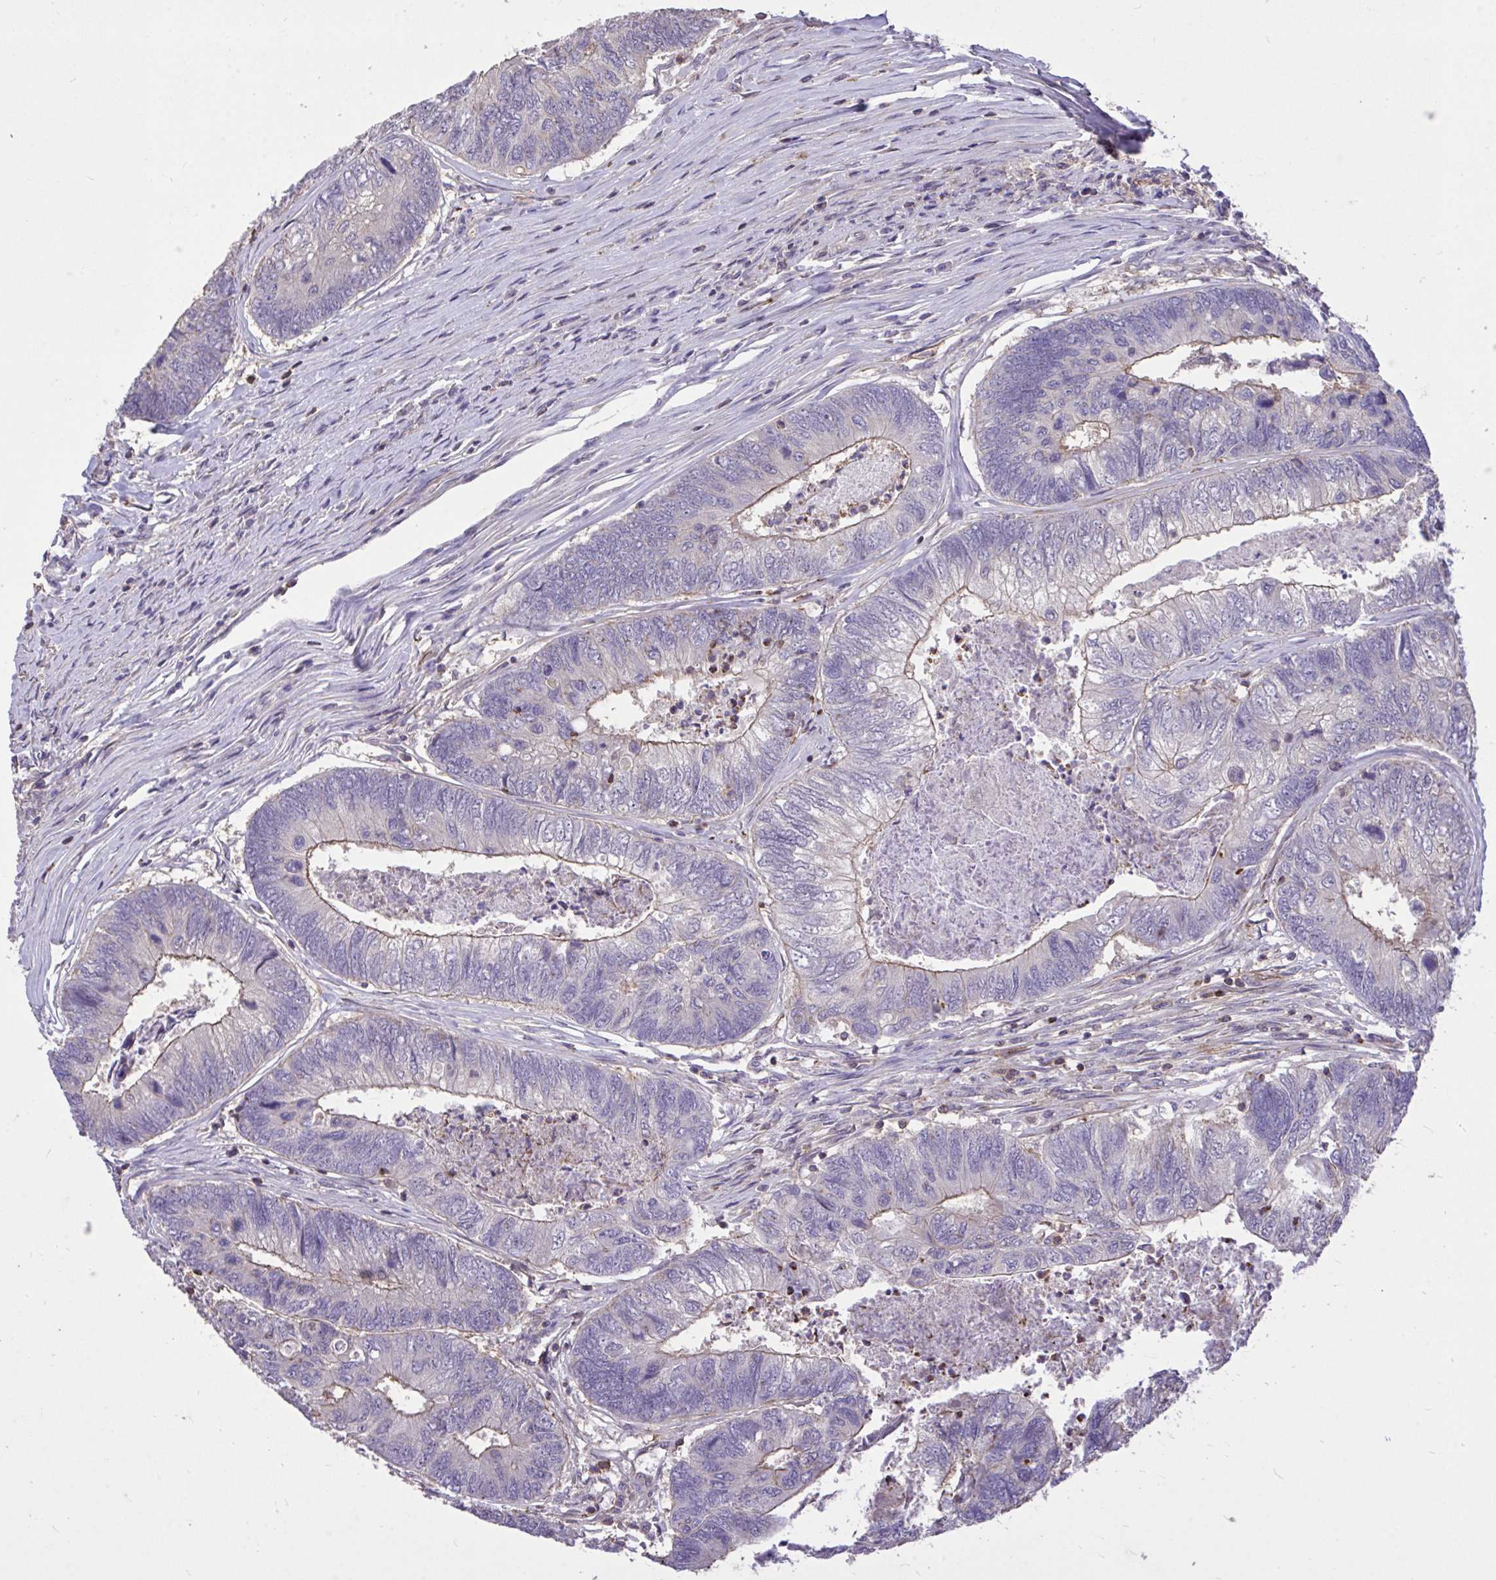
{"staining": {"intensity": "moderate", "quantity": "25%-75%", "location": "cytoplasmic/membranous"}, "tissue": "colorectal cancer", "cell_type": "Tumor cells", "image_type": "cancer", "snomed": [{"axis": "morphology", "description": "Adenocarcinoma, NOS"}, {"axis": "topography", "description": "Colon"}], "caption": "Immunohistochemical staining of colorectal adenocarcinoma exhibits medium levels of moderate cytoplasmic/membranous positivity in about 25%-75% of tumor cells.", "gene": "IGFL2", "patient": {"sex": "female", "age": 67}}